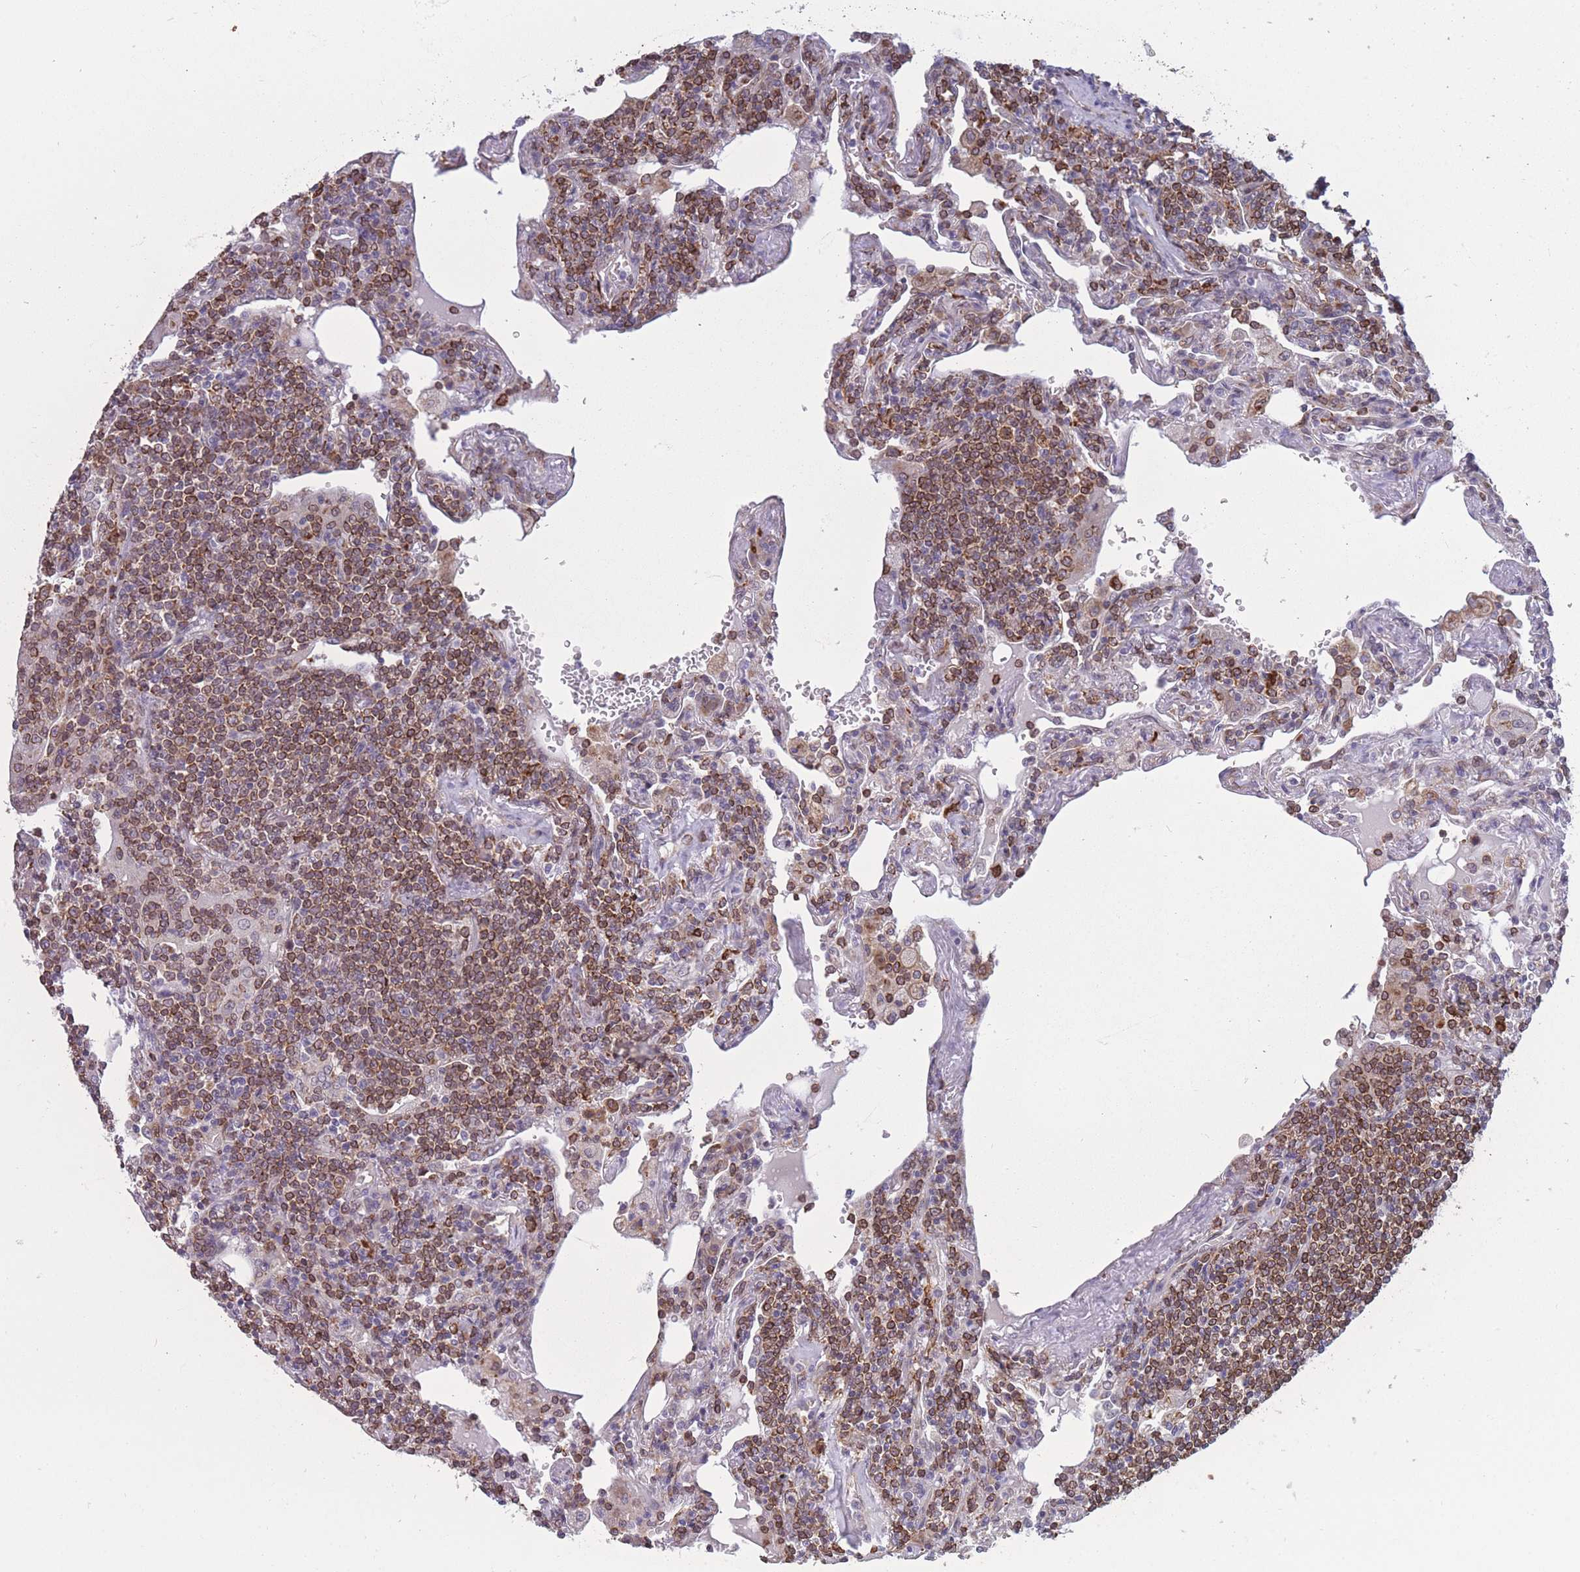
{"staining": {"intensity": "moderate", "quantity": ">75%", "location": "cytoplasmic/membranous,nuclear"}, "tissue": "lymphoma", "cell_type": "Tumor cells", "image_type": "cancer", "snomed": [{"axis": "morphology", "description": "Malignant lymphoma, non-Hodgkin's type, Low grade"}, {"axis": "topography", "description": "Lung"}], "caption": "Immunohistochemical staining of low-grade malignant lymphoma, non-Hodgkin's type reveals moderate cytoplasmic/membranous and nuclear protein staining in about >75% of tumor cells.", "gene": "TMEM121", "patient": {"sex": "female", "age": 71}}